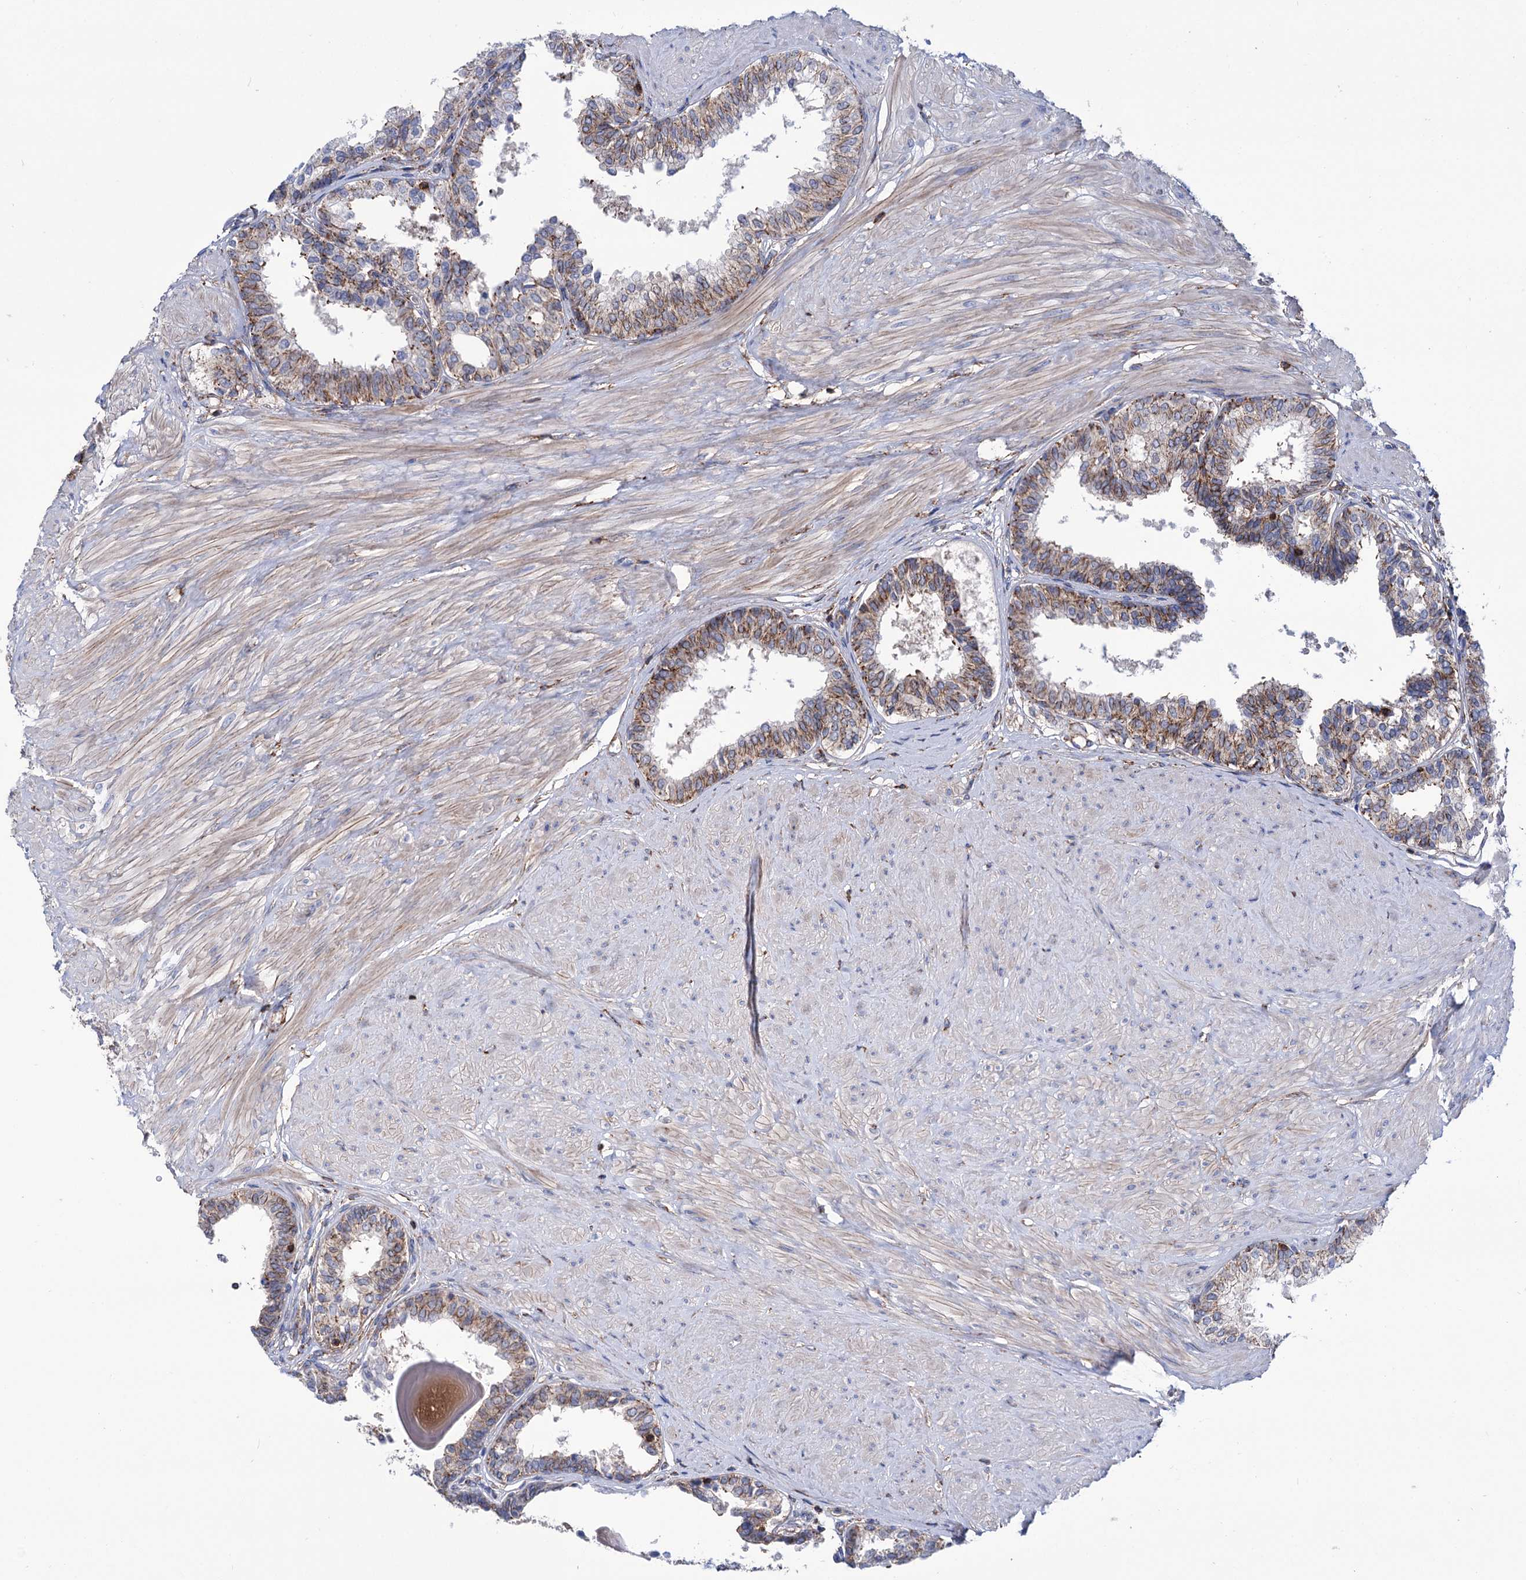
{"staining": {"intensity": "moderate", "quantity": ">75%", "location": "cytoplasmic/membranous"}, "tissue": "prostate", "cell_type": "Glandular cells", "image_type": "normal", "snomed": [{"axis": "morphology", "description": "Normal tissue, NOS"}, {"axis": "topography", "description": "Prostate"}], "caption": "Prostate was stained to show a protein in brown. There is medium levels of moderate cytoplasmic/membranous expression in about >75% of glandular cells. (Stains: DAB (3,3'-diaminobenzidine) in brown, nuclei in blue, Microscopy: brightfield microscopy at high magnification).", "gene": "DEF6", "patient": {"sex": "male", "age": 48}}